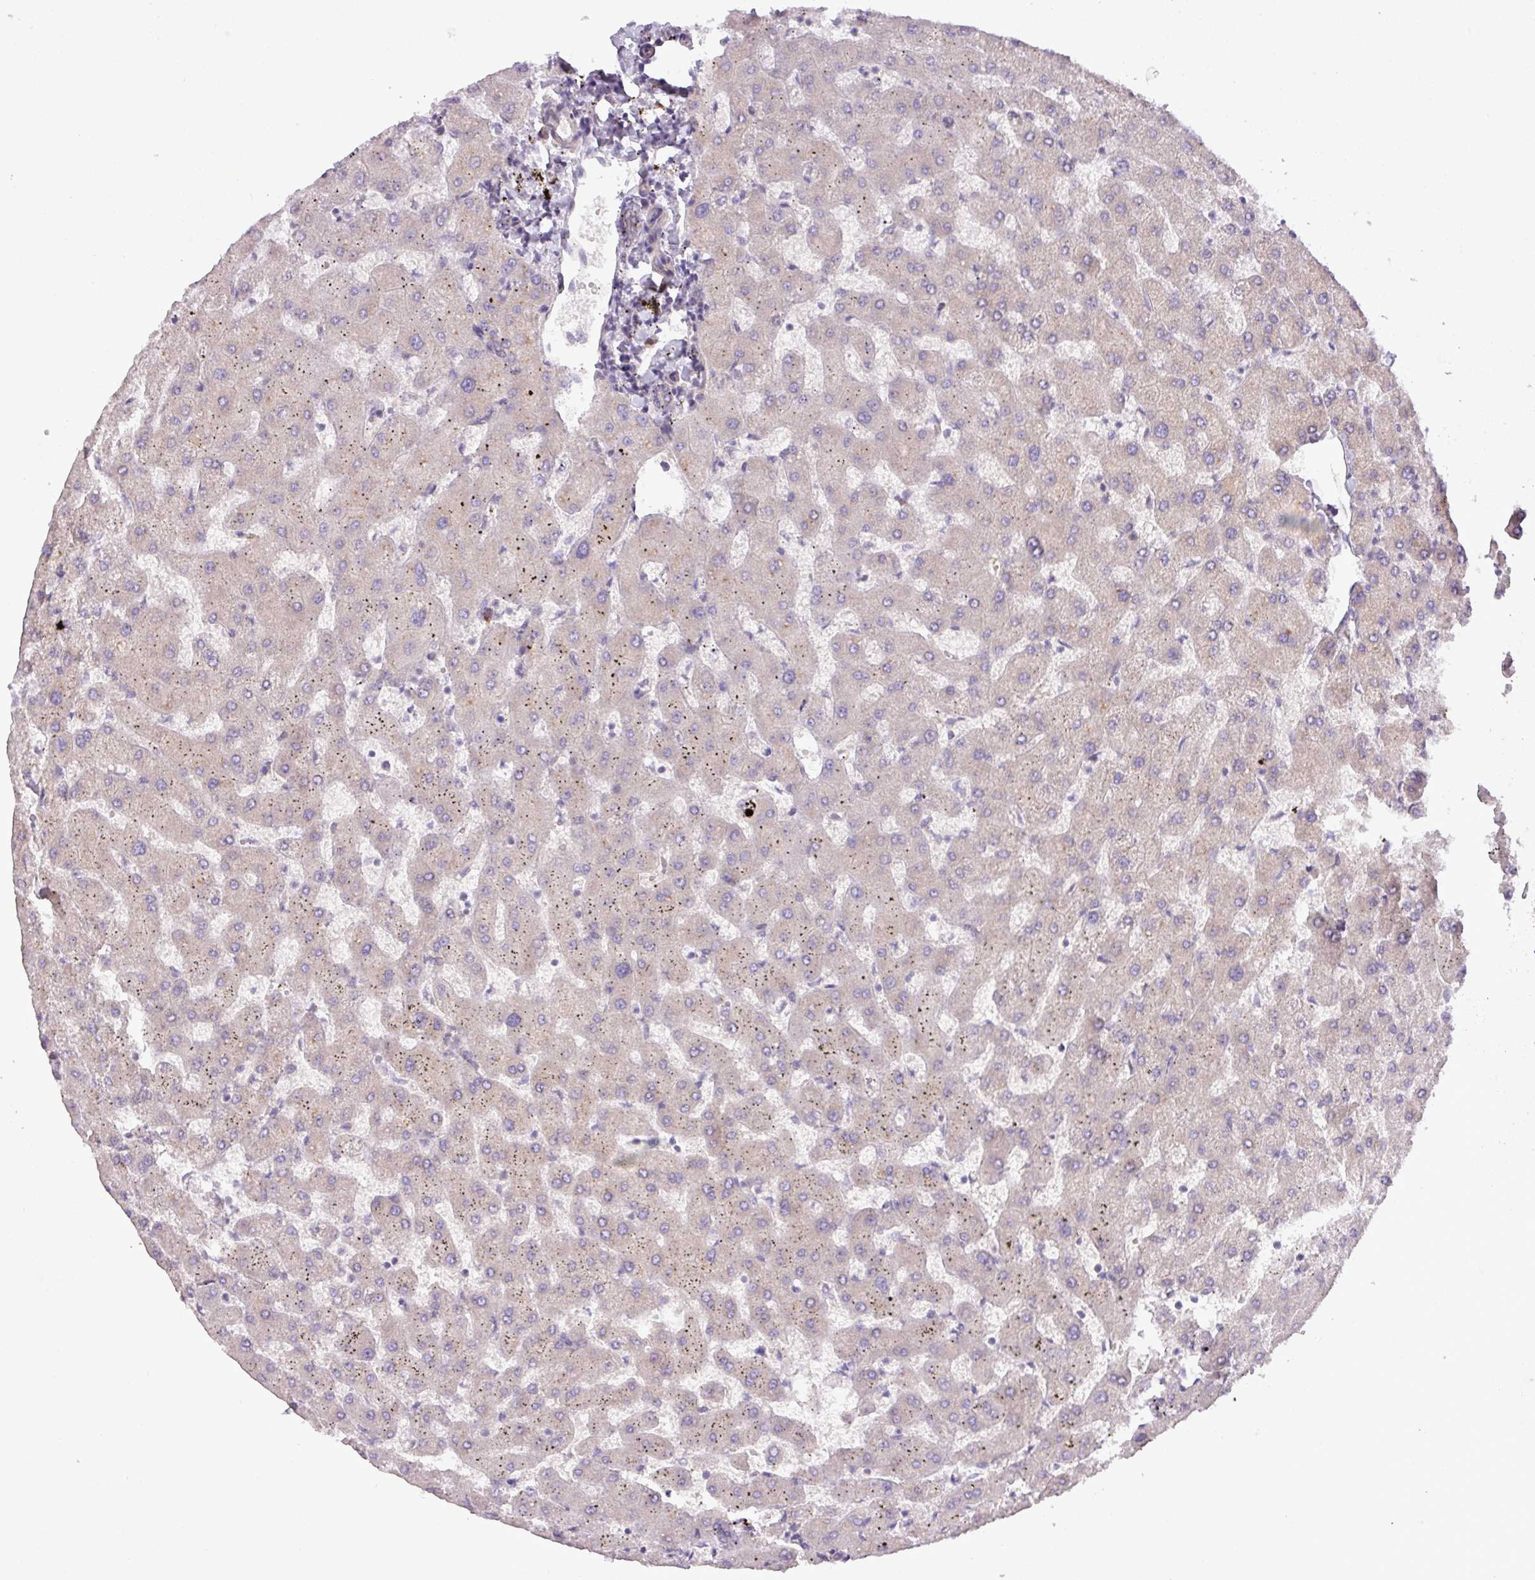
{"staining": {"intensity": "negative", "quantity": "none", "location": "none"}, "tissue": "liver", "cell_type": "Cholangiocytes", "image_type": "normal", "snomed": [{"axis": "morphology", "description": "Normal tissue, NOS"}, {"axis": "topography", "description": "Liver"}], "caption": "Benign liver was stained to show a protein in brown. There is no significant expression in cholangiocytes. (DAB immunohistochemistry (IHC) with hematoxylin counter stain).", "gene": "FAM222B", "patient": {"sex": "female", "age": 63}}